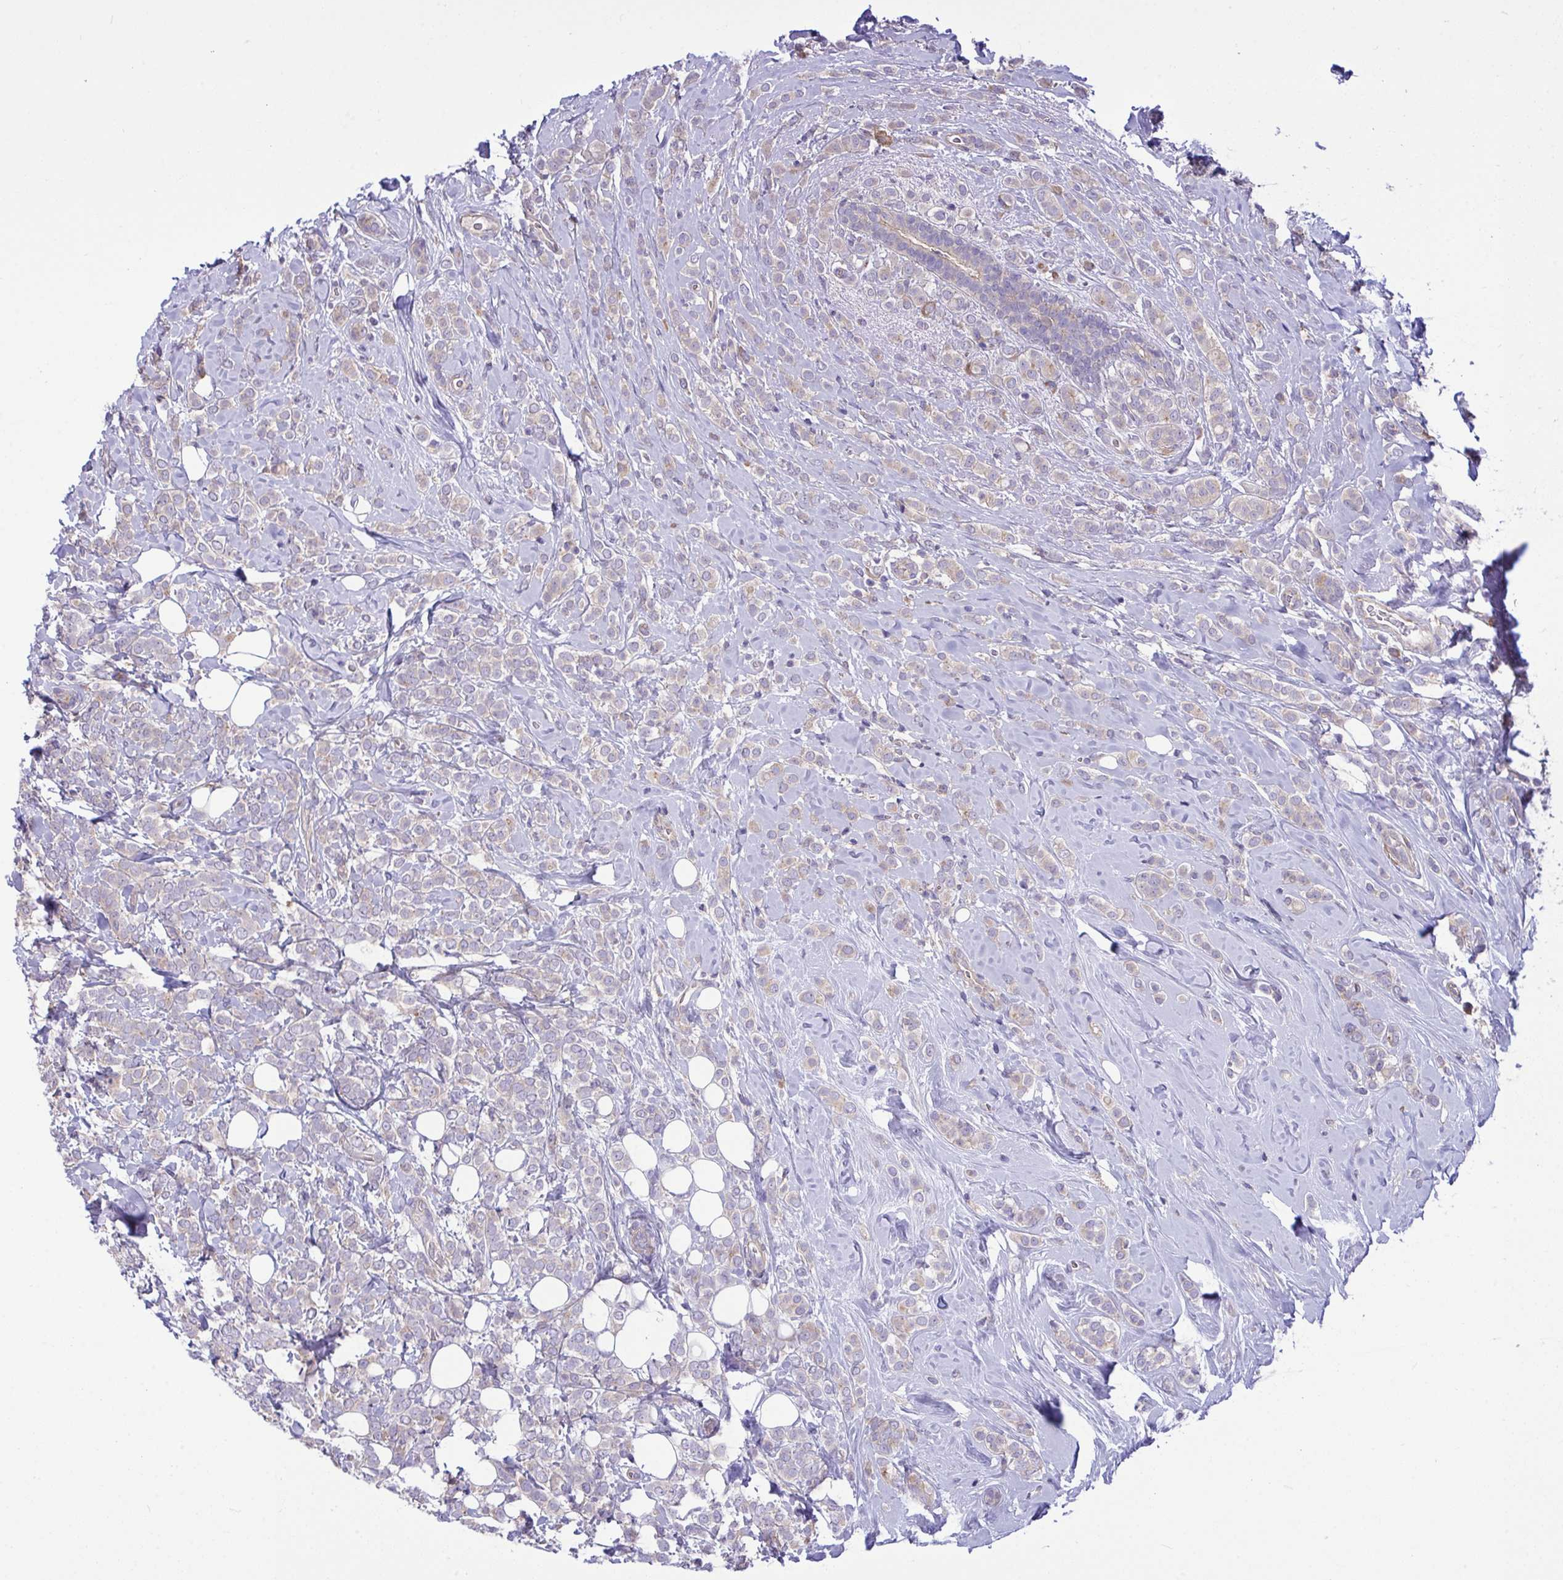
{"staining": {"intensity": "negative", "quantity": "none", "location": "none"}, "tissue": "breast cancer", "cell_type": "Tumor cells", "image_type": "cancer", "snomed": [{"axis": "morphology", "description": "Lobular carcinoma"}, {"axis": "topography", "description": "Breast"}], "caption": "Immunohistochemical staining of lobular carcinoma (breast) exhibits no significant positivity in tumor cells.", "gene": "GRB14", "patient": {"sex": "female", "age": 49}}